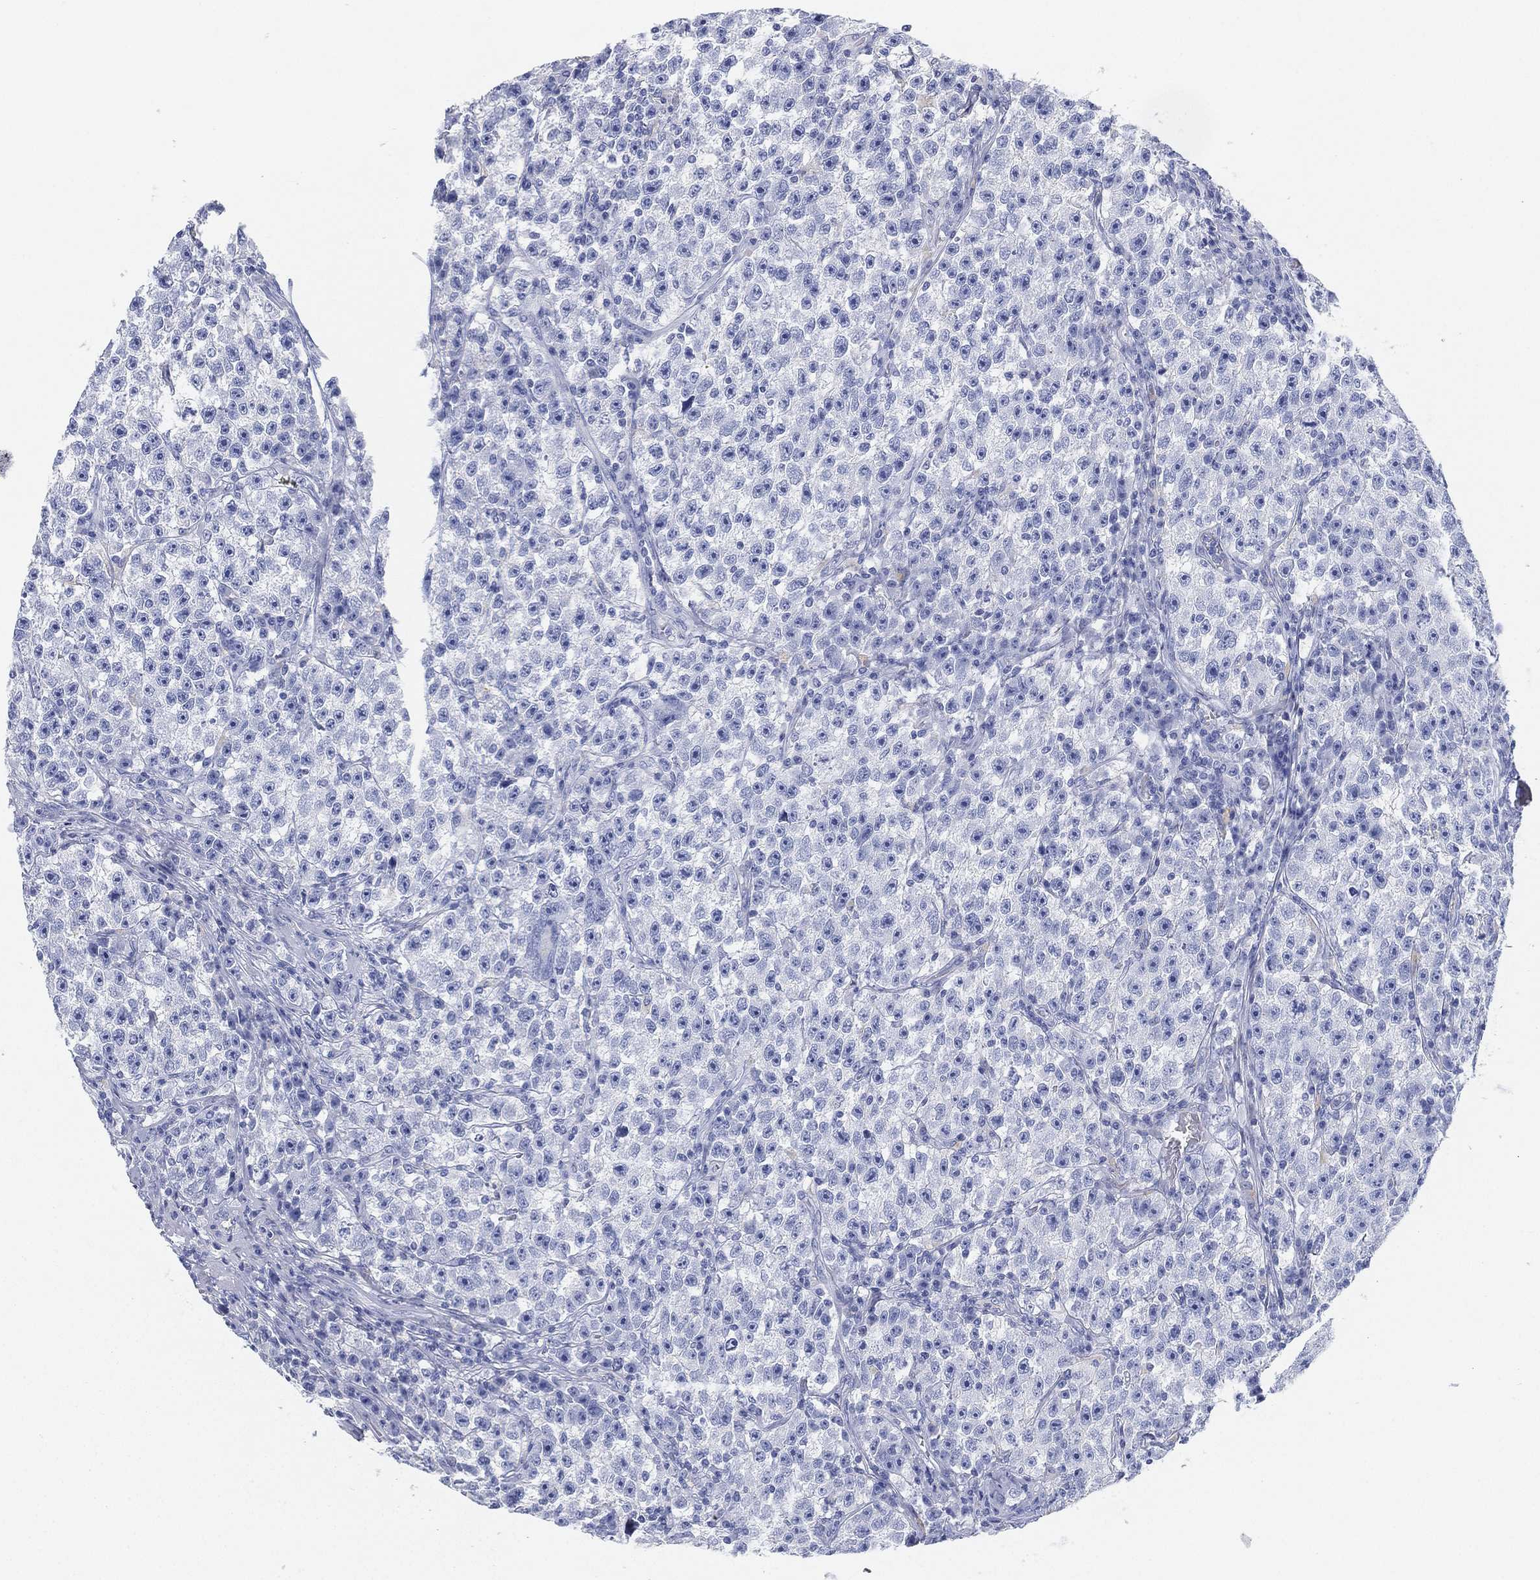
{"staining": {"intensity": "negative", "quantity": "none", "location": "none"}, "tissue": "testis cancer", "cell_type": "Tumor cells", "image_type": "cancer", "snomed": [{"axis": "morphology", "description": "Seminoma, NOS"}, {"axis": "topography", "description": "Testis"}], "caption": "Protein analysis of testis seminoma displays no significant expression in tumor cells.", "gene": "GPR61", "patient": {"sex": "male", "age": 22}}